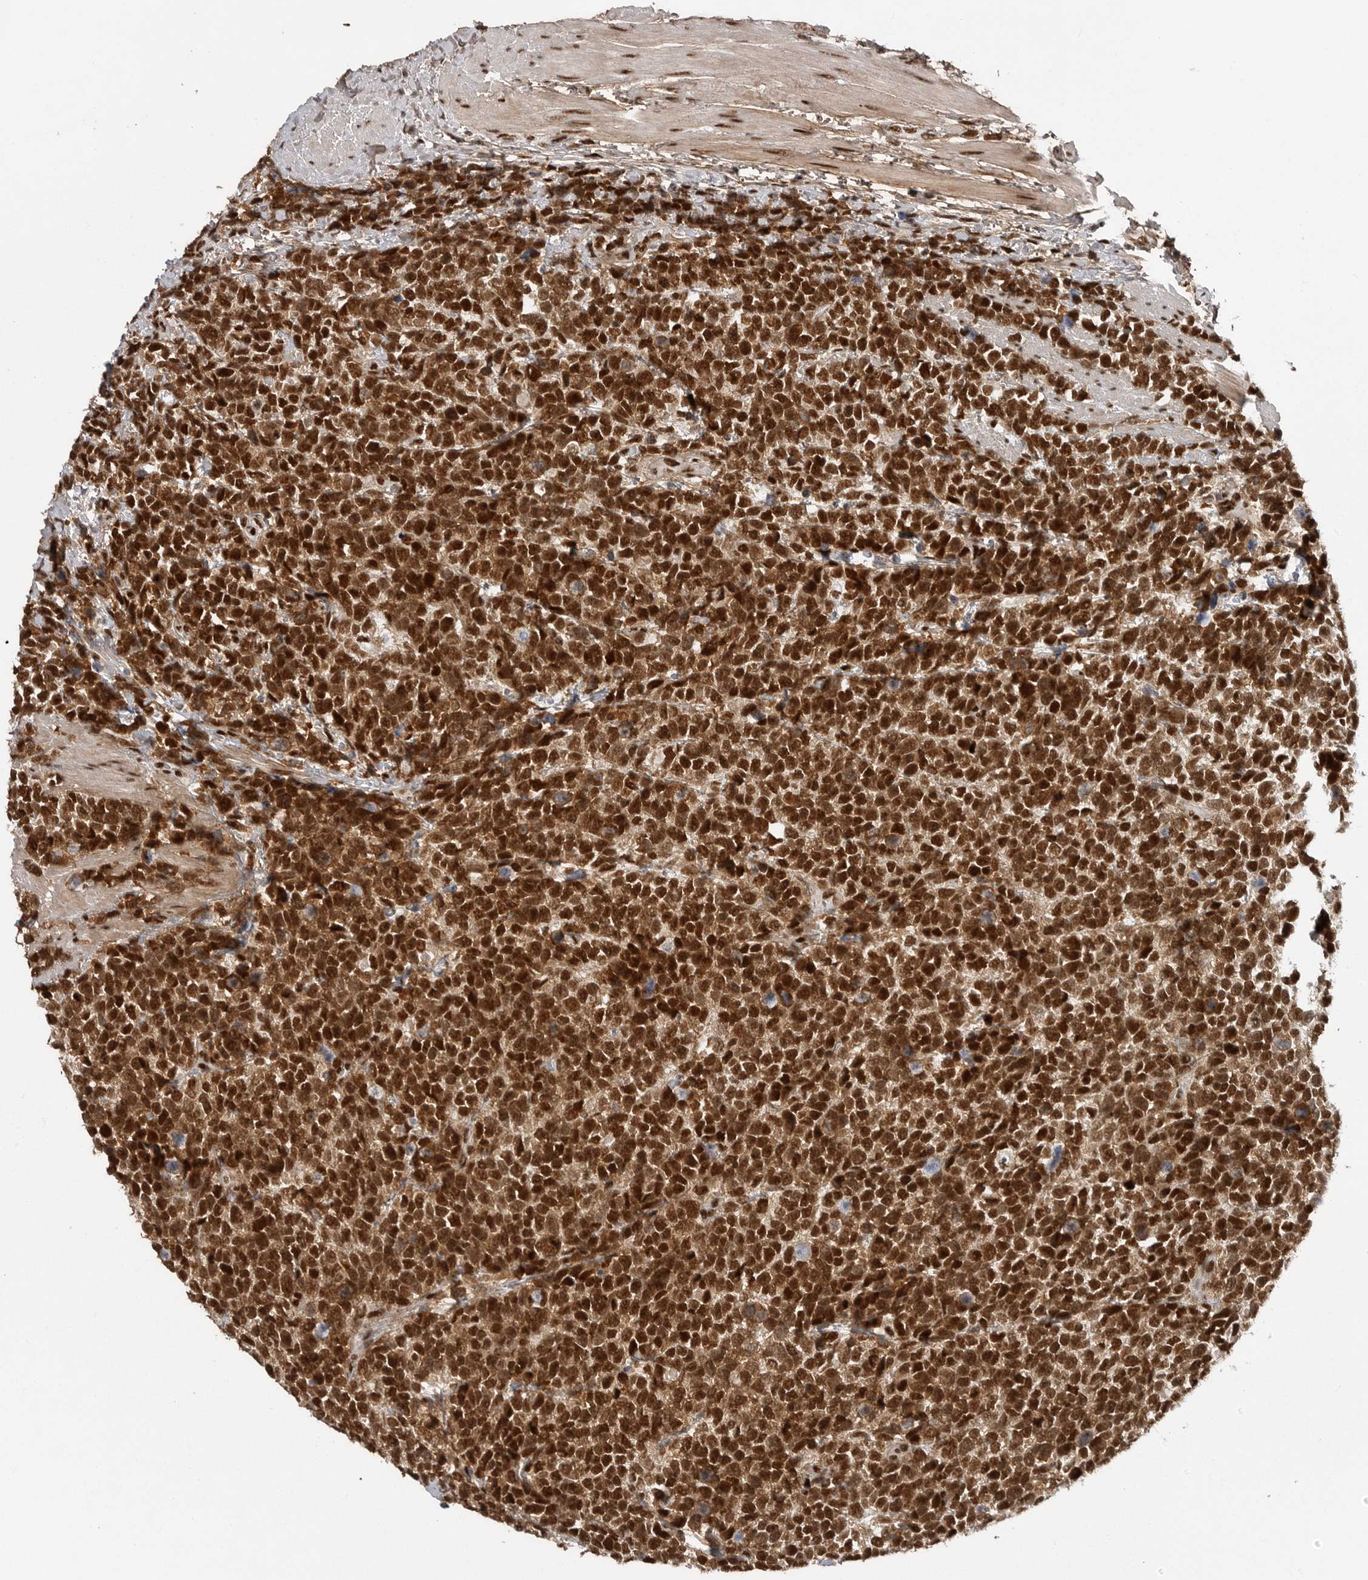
{"staining": {"intensity": "strong", "quantity": ">75%", "location": "nuclear"}, "tissue": "urothelial cancer", "cell_type": "Tumor cells", "image_type": "cancer", "snomed": [{"axis": "morphology", "description": "Urothelial carcinoma, High grade"}, {"axis": "topography", "description": "Urinary bladder"}], "caption": "Immunohistochemical staining of high-grade urothelial carcinoma exhibits high levels of strong nuclear protein expression in approximately >75% of tumor cells.", "gene": "PPP1R8", "patient": {"sex": "female", "age": 82}}